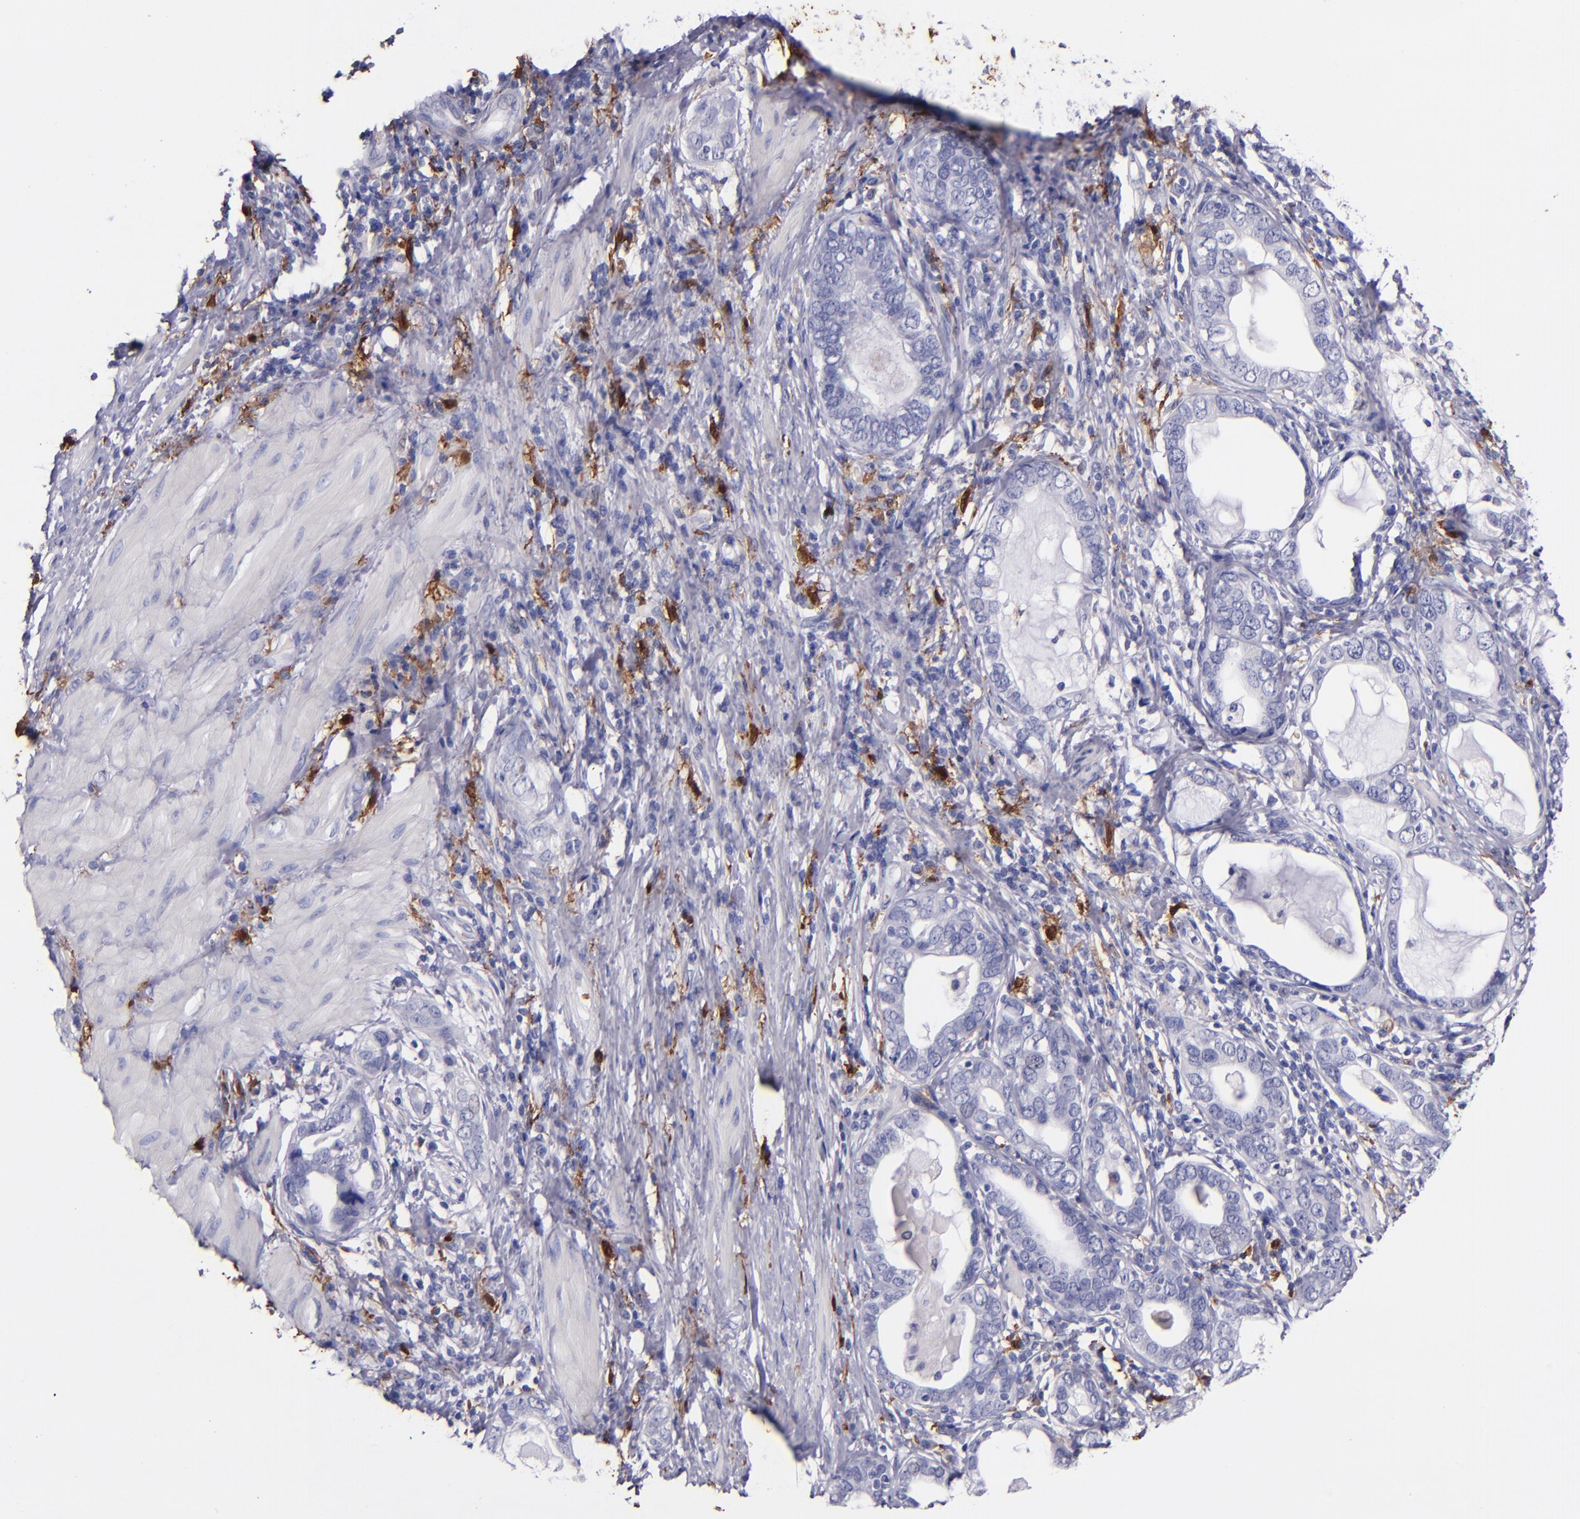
{"staining": {"intensity": "negative", "quantity": "none", "location": "none"}, "tissue": "stomach cancer", "cell_type": "Tumor cells", "image_type": "cancer", "snomed": [{"axis": "morphology", "description": "Adenocarcinoma, NOS"}, {"axis": "topography", "description": "Stomach, lower"}], "caption": "Histopathology image shows no protein positivity in tumor cells of stomach adenocarcinoma tissue.", "gene": "F13A1", "patient": {"sex": "female", "age": 93}}